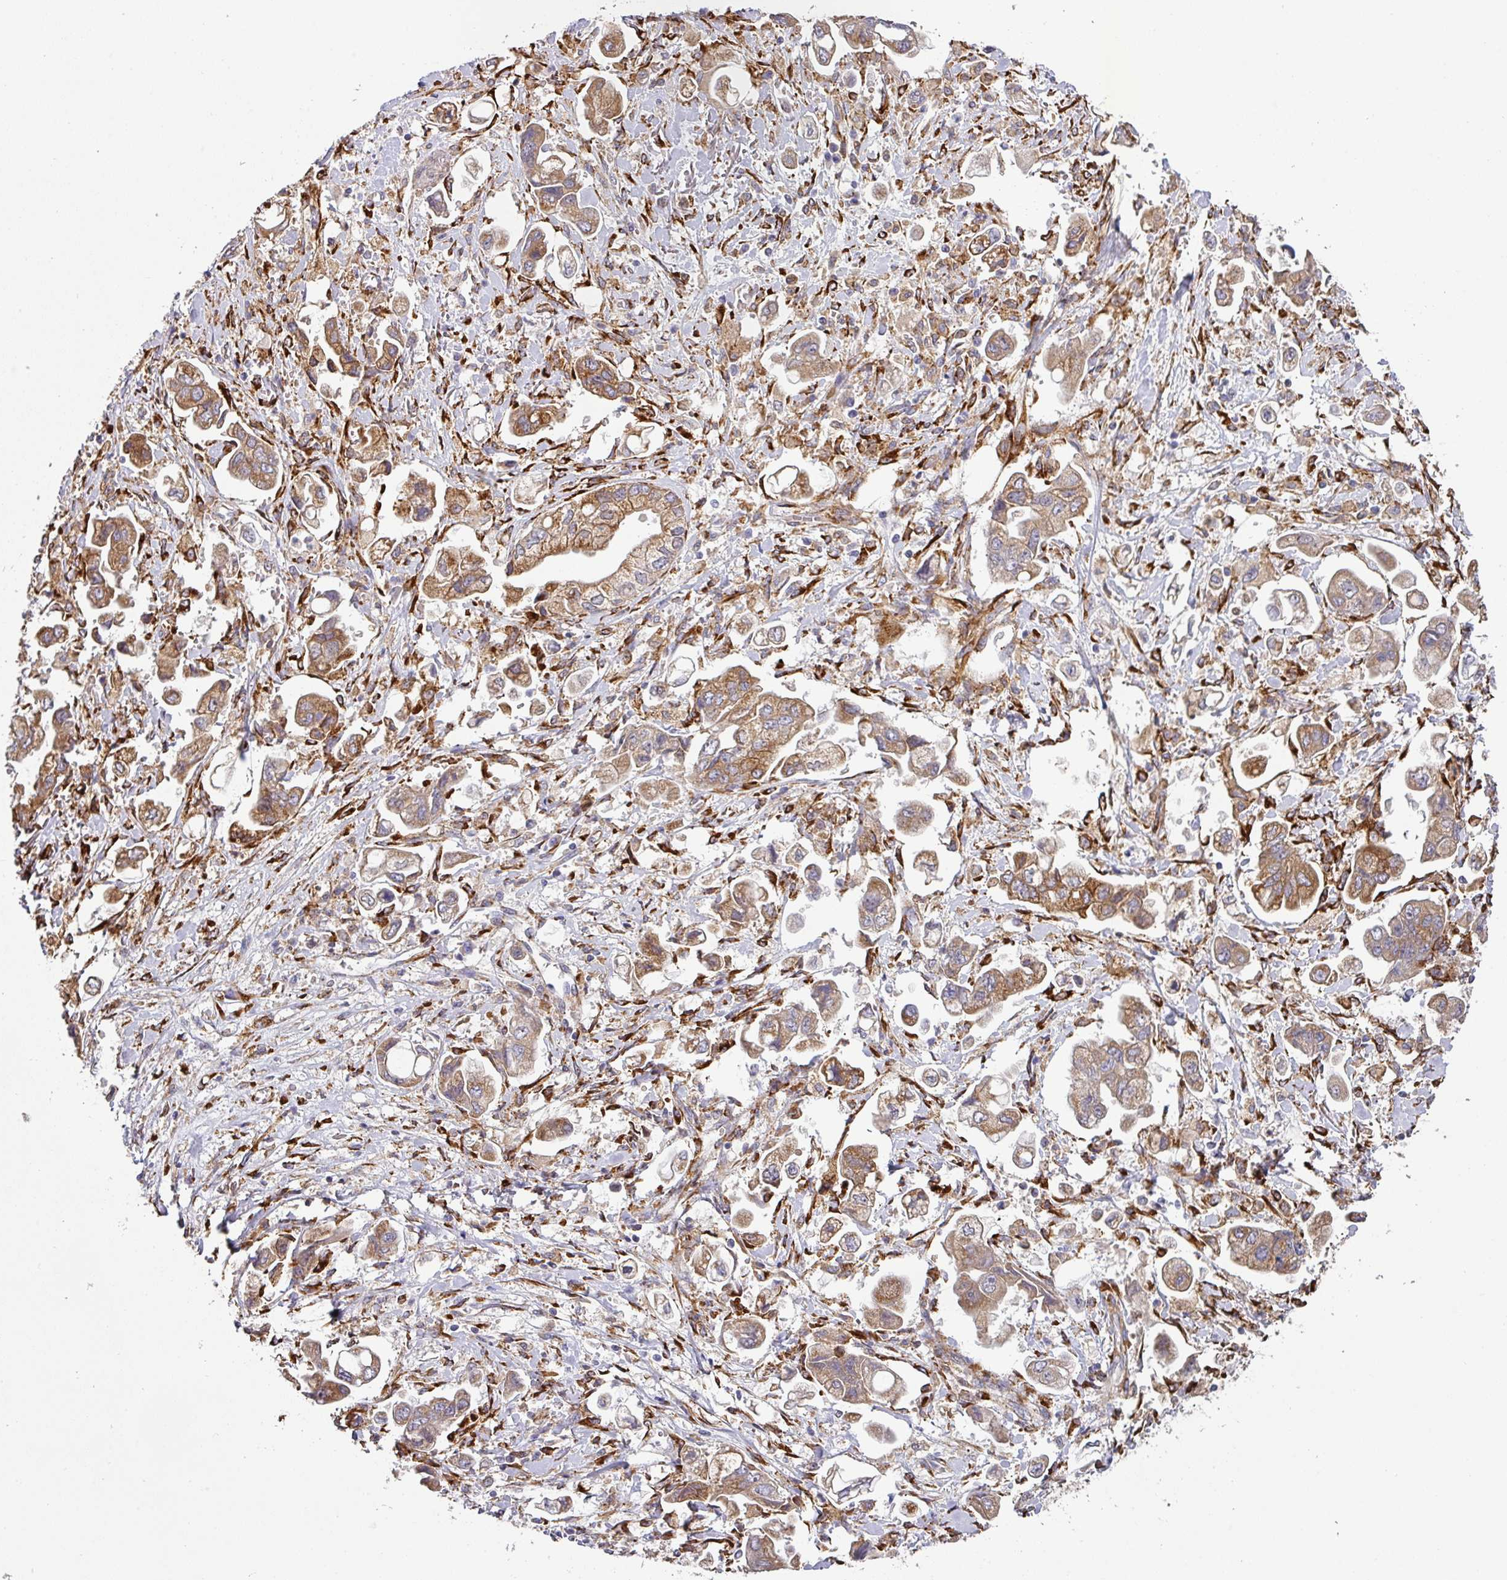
{"staining": {"intensity": "moderate", "quantity": ">75%", "location": "cytoplasmic/membranous"}, "tissue": "stomach cancer", "cell_type": "Tumor cells", "image_type": "cancer", "snomed": [{"axis": "morphology", "description": "Adenocarcinoma, NOS"}, {"axis": "topography", "description": "Stomach"}], "caption": "Protein expression by IHC displays moderate cytoplasmic/membranous positivity in about >75% of tumor cells in stomach adenocarcinoma. (IHC, brightfield microscopy, high magnification).", "gene": "ZNF268", "patient": {"sex": "male", "age": 62}}